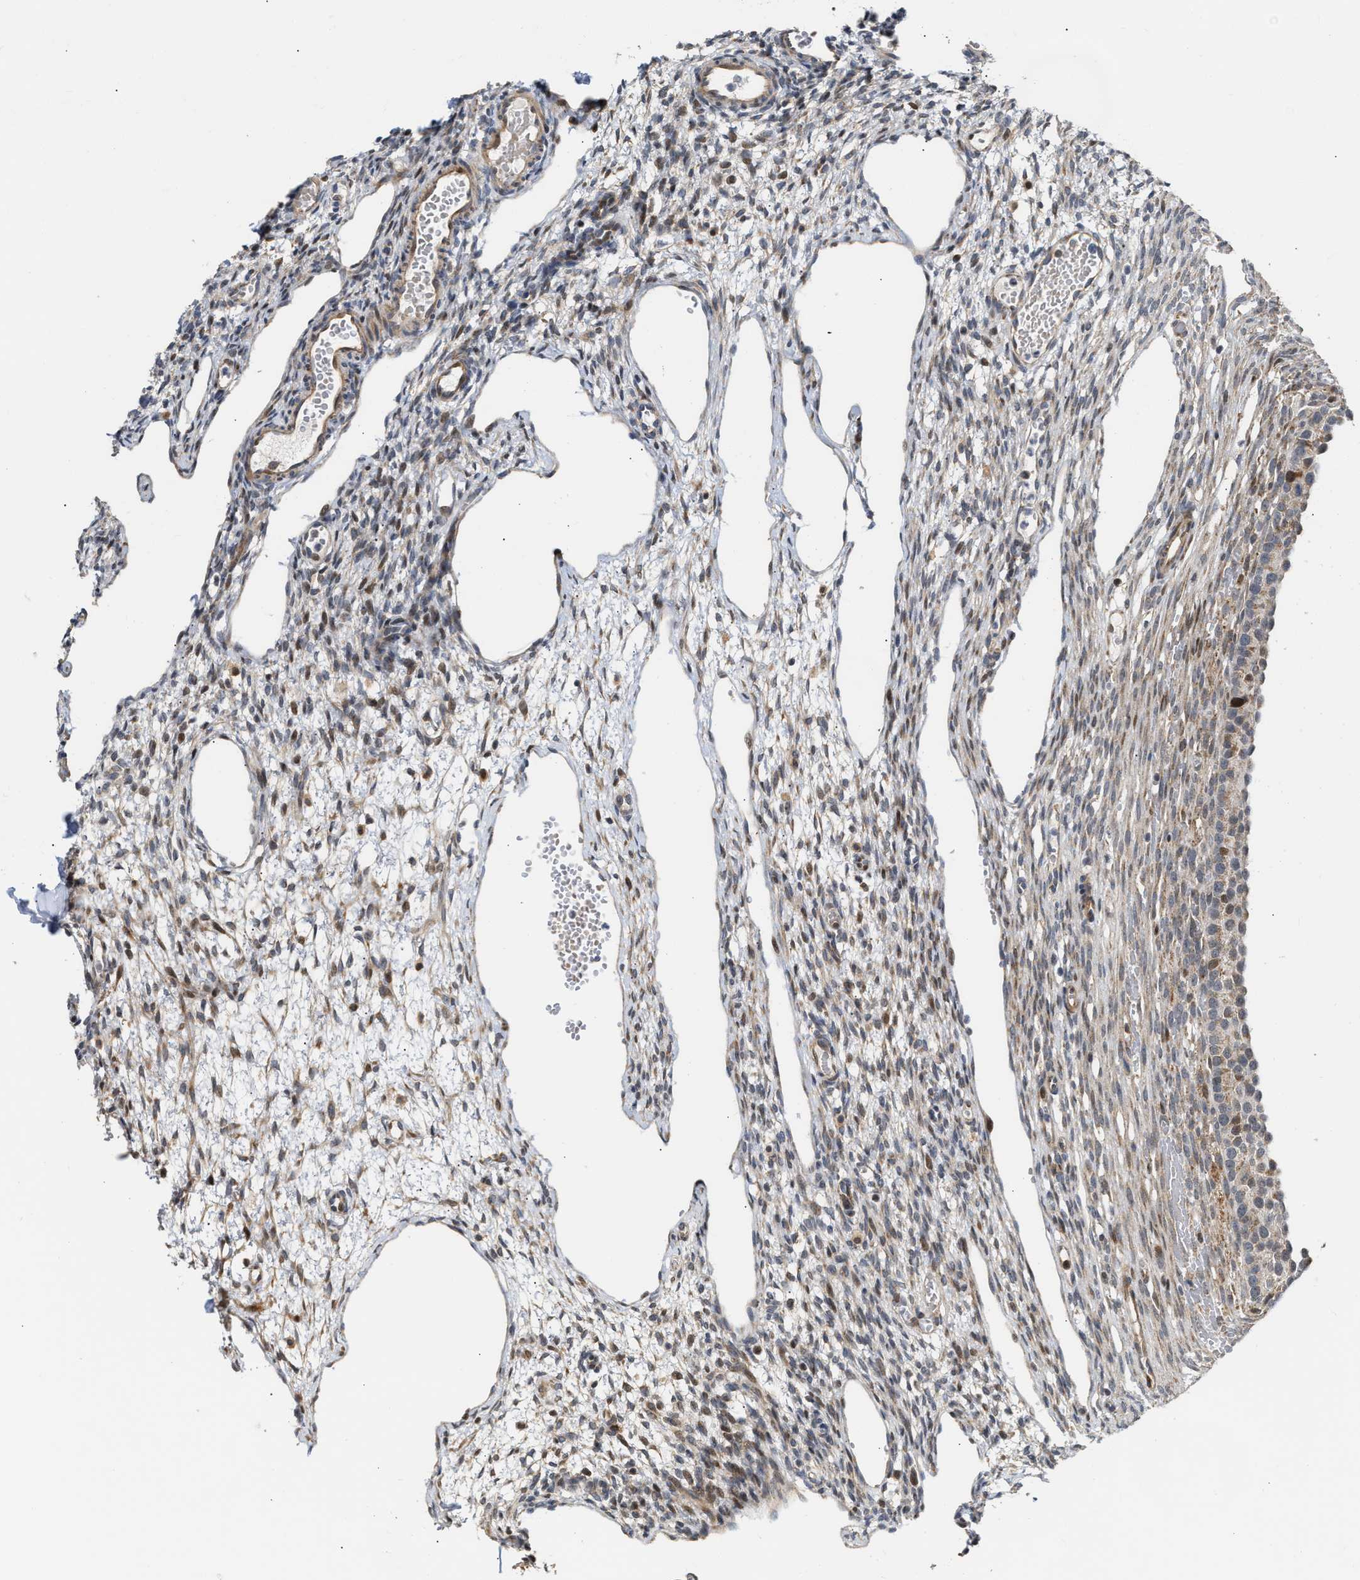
{"staining": {"intensity": "moderate", "quantity": "<25%", "location": "cytoplasmic/membranous"}, "tissue": "ovary", "cell_type": "Ovarian stroma cells", "image_type": "normal", "snomed": [{"axis": "morphology", "description": "Normal tissue, NOS"}, {"axis": "topography", "description": "Ovary"}], "caption": "Immunohistochemistry staining of unremarkable ovary, which shows low levels of moderate cytoplasmic/membranous staining in about <25% of ovarian stroma cells indicating moderate cytoplasmic/membranous protein staining. The staining was performed using DAB (brown) for protein detection and nuclei were counterstained in hematoxylin (blue).", "gene": "DEPTOR", "patient": {"sex": "female", "age": 33}}